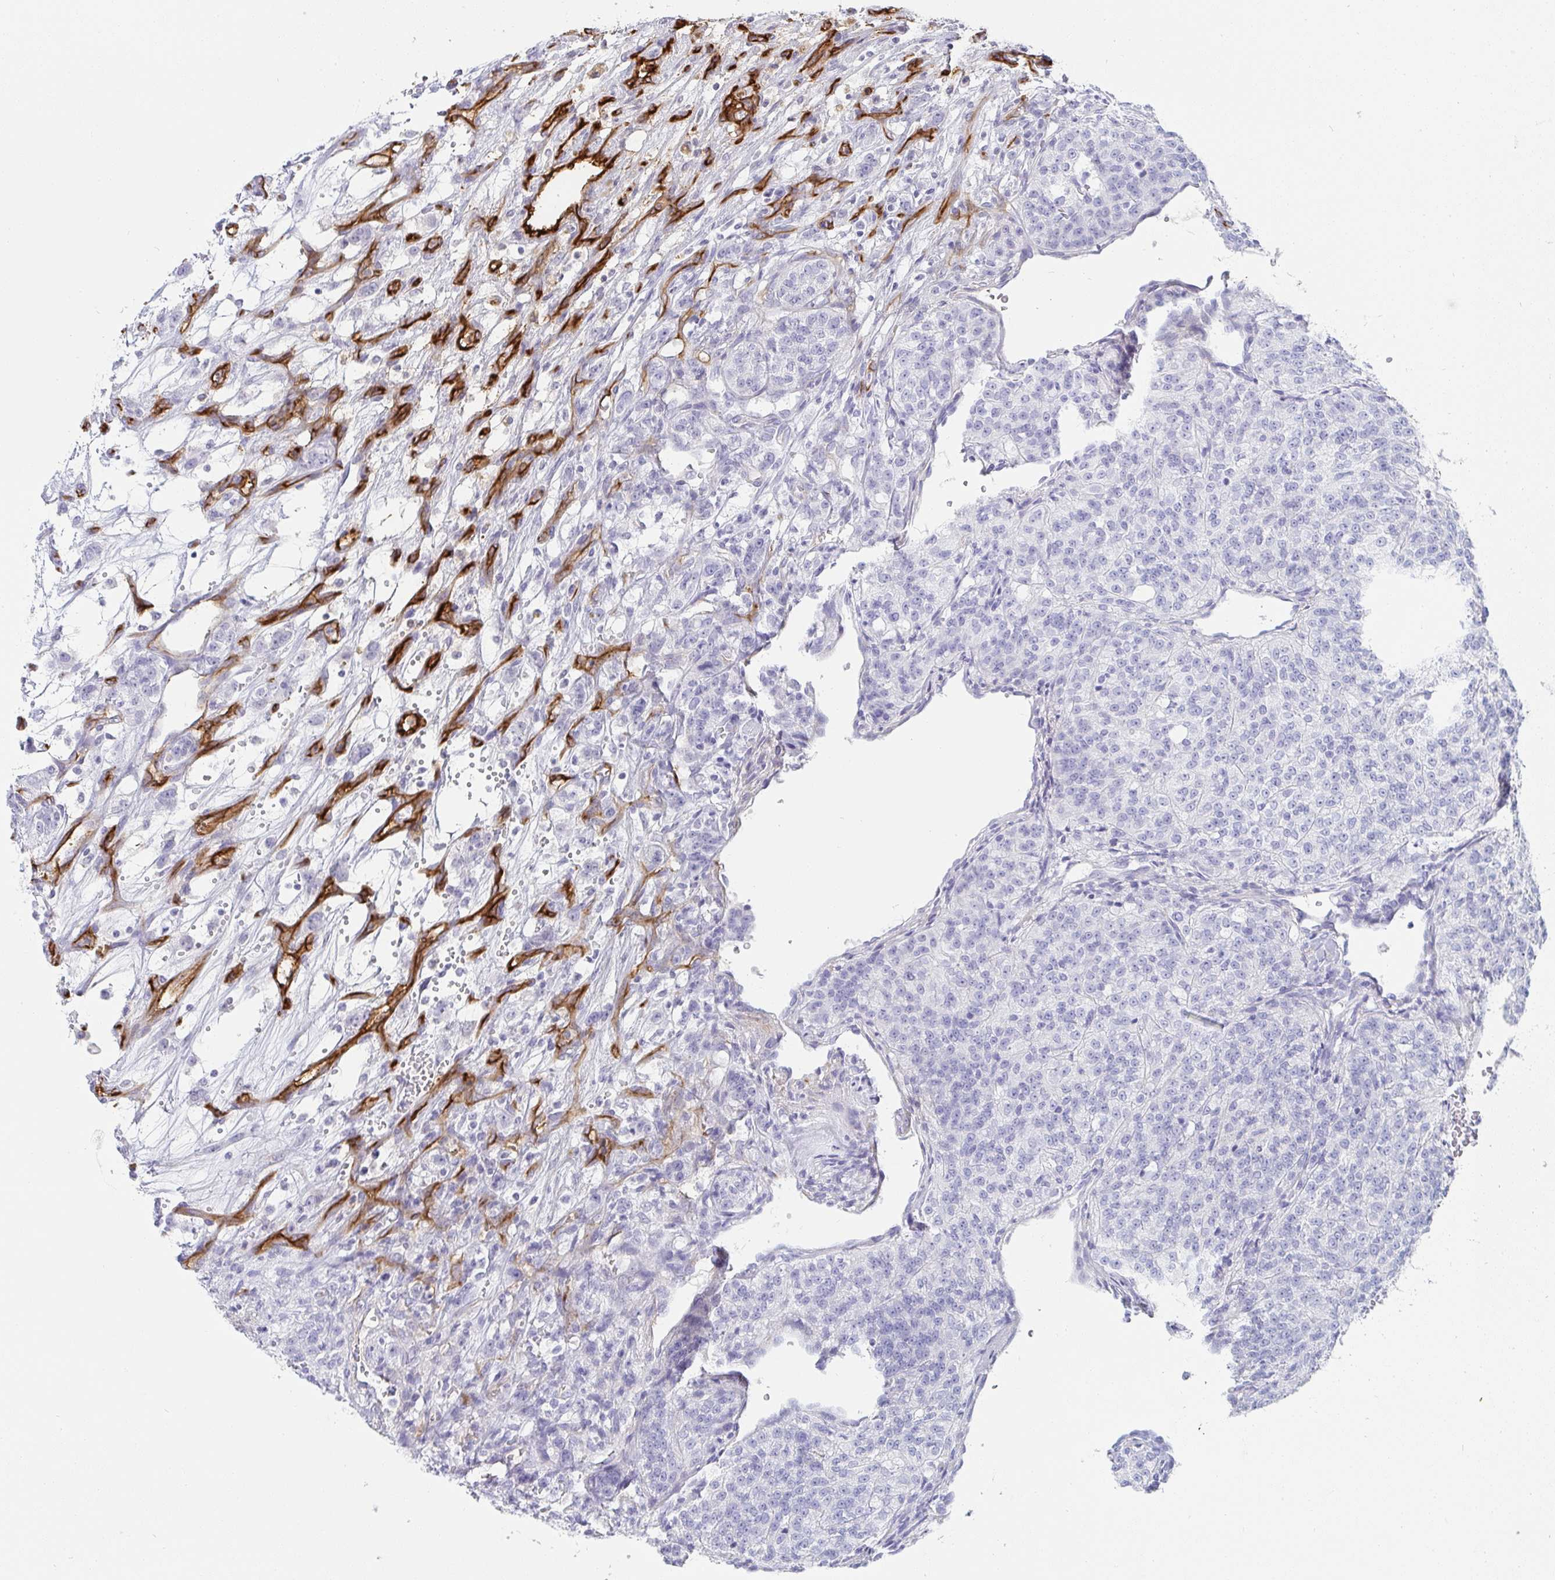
{"staining": {"intensity": "negative", "quantity": "none", "location": "none"}, "tissue": "renal cancer", "cell_type": "Tumor cells", "image_type": "cancer", "snomed": [{"axis": "morphology", "description": "Adenocarcinoma, NOS"}, {"axis": "topography", "description": "Kidney"}], "caption": "An image of human renal adenocarcinoma is negative for staining in tumor cells.", "gene": "PRND", "patient": {"sex": "female", "age": 63}}